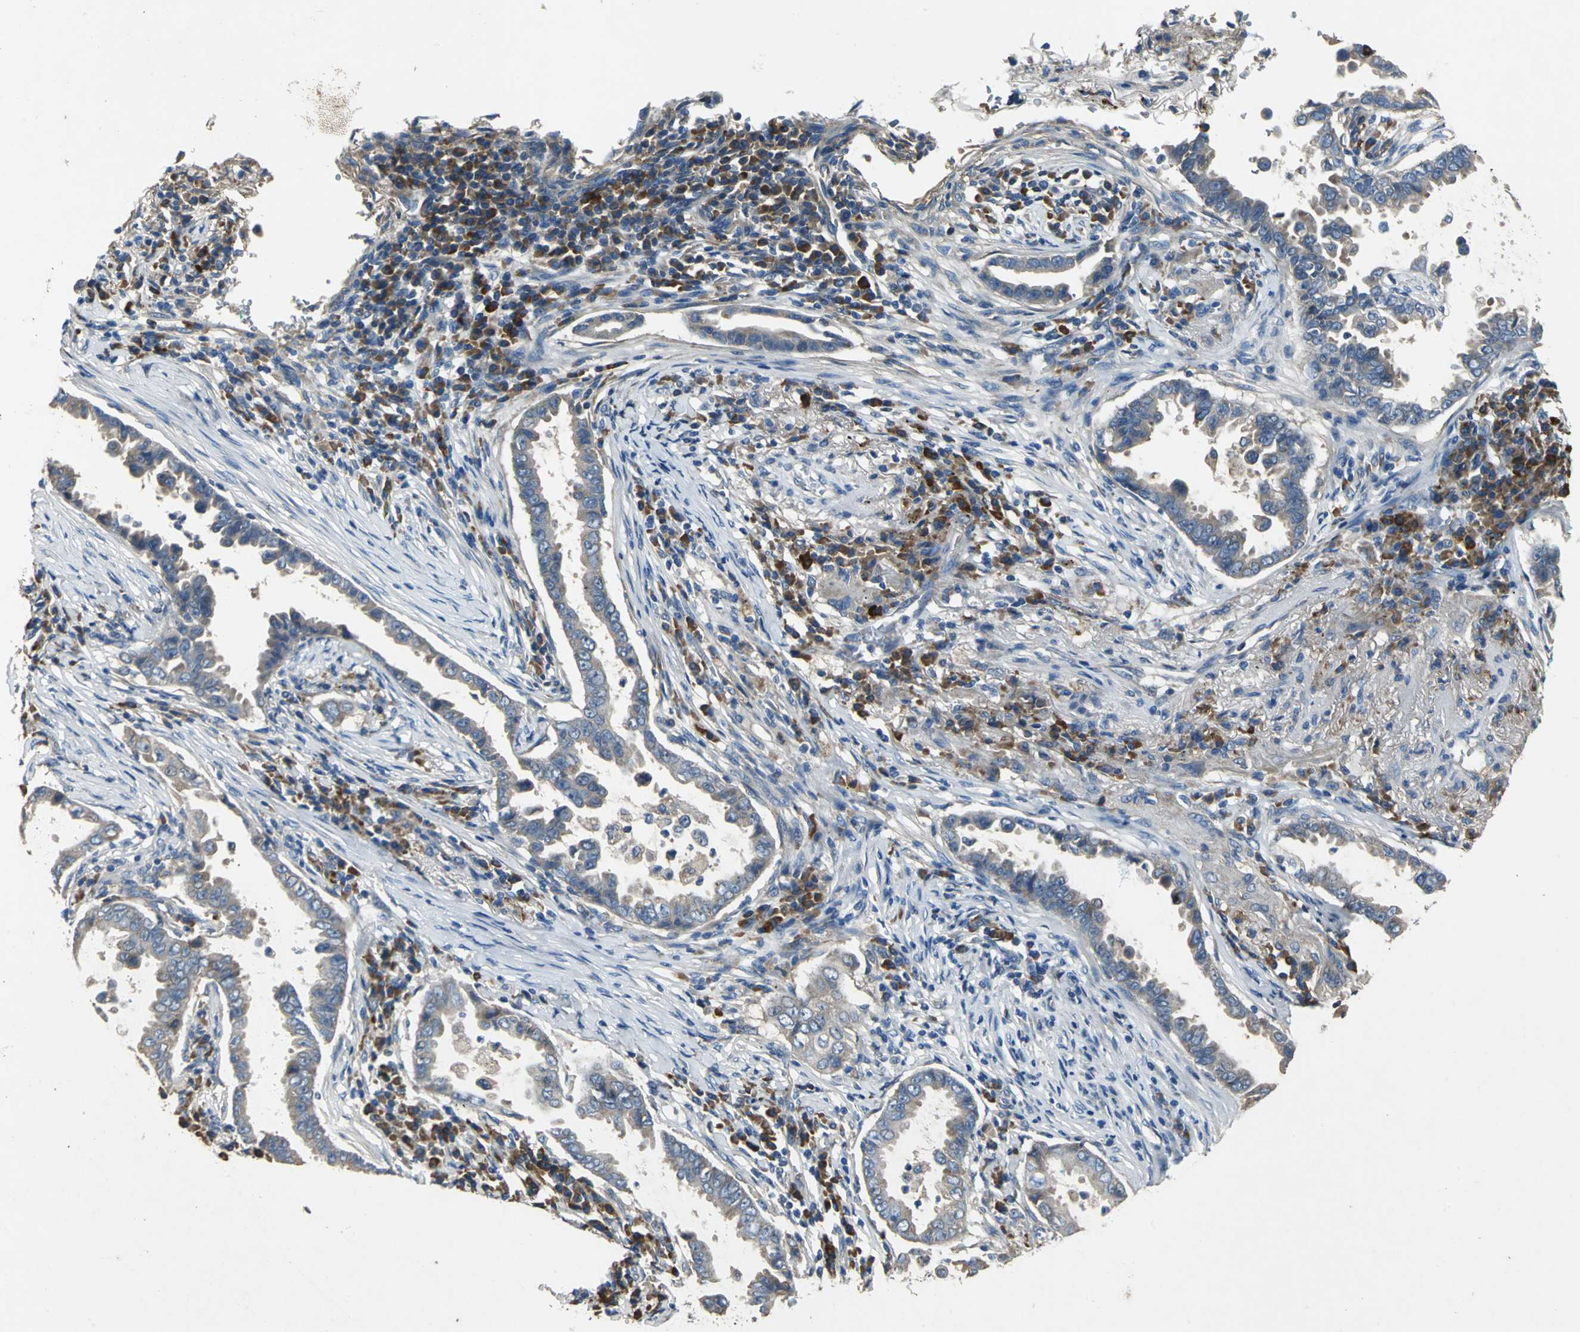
{"staining": {"intensity": "weak", "quantity": ">75%", "location": "cytoplasmic/membranous"}, "tissue": "lung cancer", "cell_type": "Tumor cells", "image_type": "cancer", "snomed": [{"axis": "morphology", "description": "Normal tissue, NOS"}, {"axis": "morphology", "description": "Inflammation, NOS"}, {"axis": "morphology", "description": "Adenocarcinoma, NOS"}, {"axis": "topography", "description": "Lung"}], "caption": "An immunohistochemistry histopathology image of tumor tissue is shown. Protein staining in brown highlights weak cytoplasmic/membranous positivity in adenocarcinoma (lung) within tumor cells. The staining was performed using DAB (3,3'-diaminobenzidine) to visualize the protein expression in brown, while the nuclei were stained in blue with hematoxylin (Magnification: 20x).", "gene": "HEPH", "patient": {"sex": "female", "age": 64}}